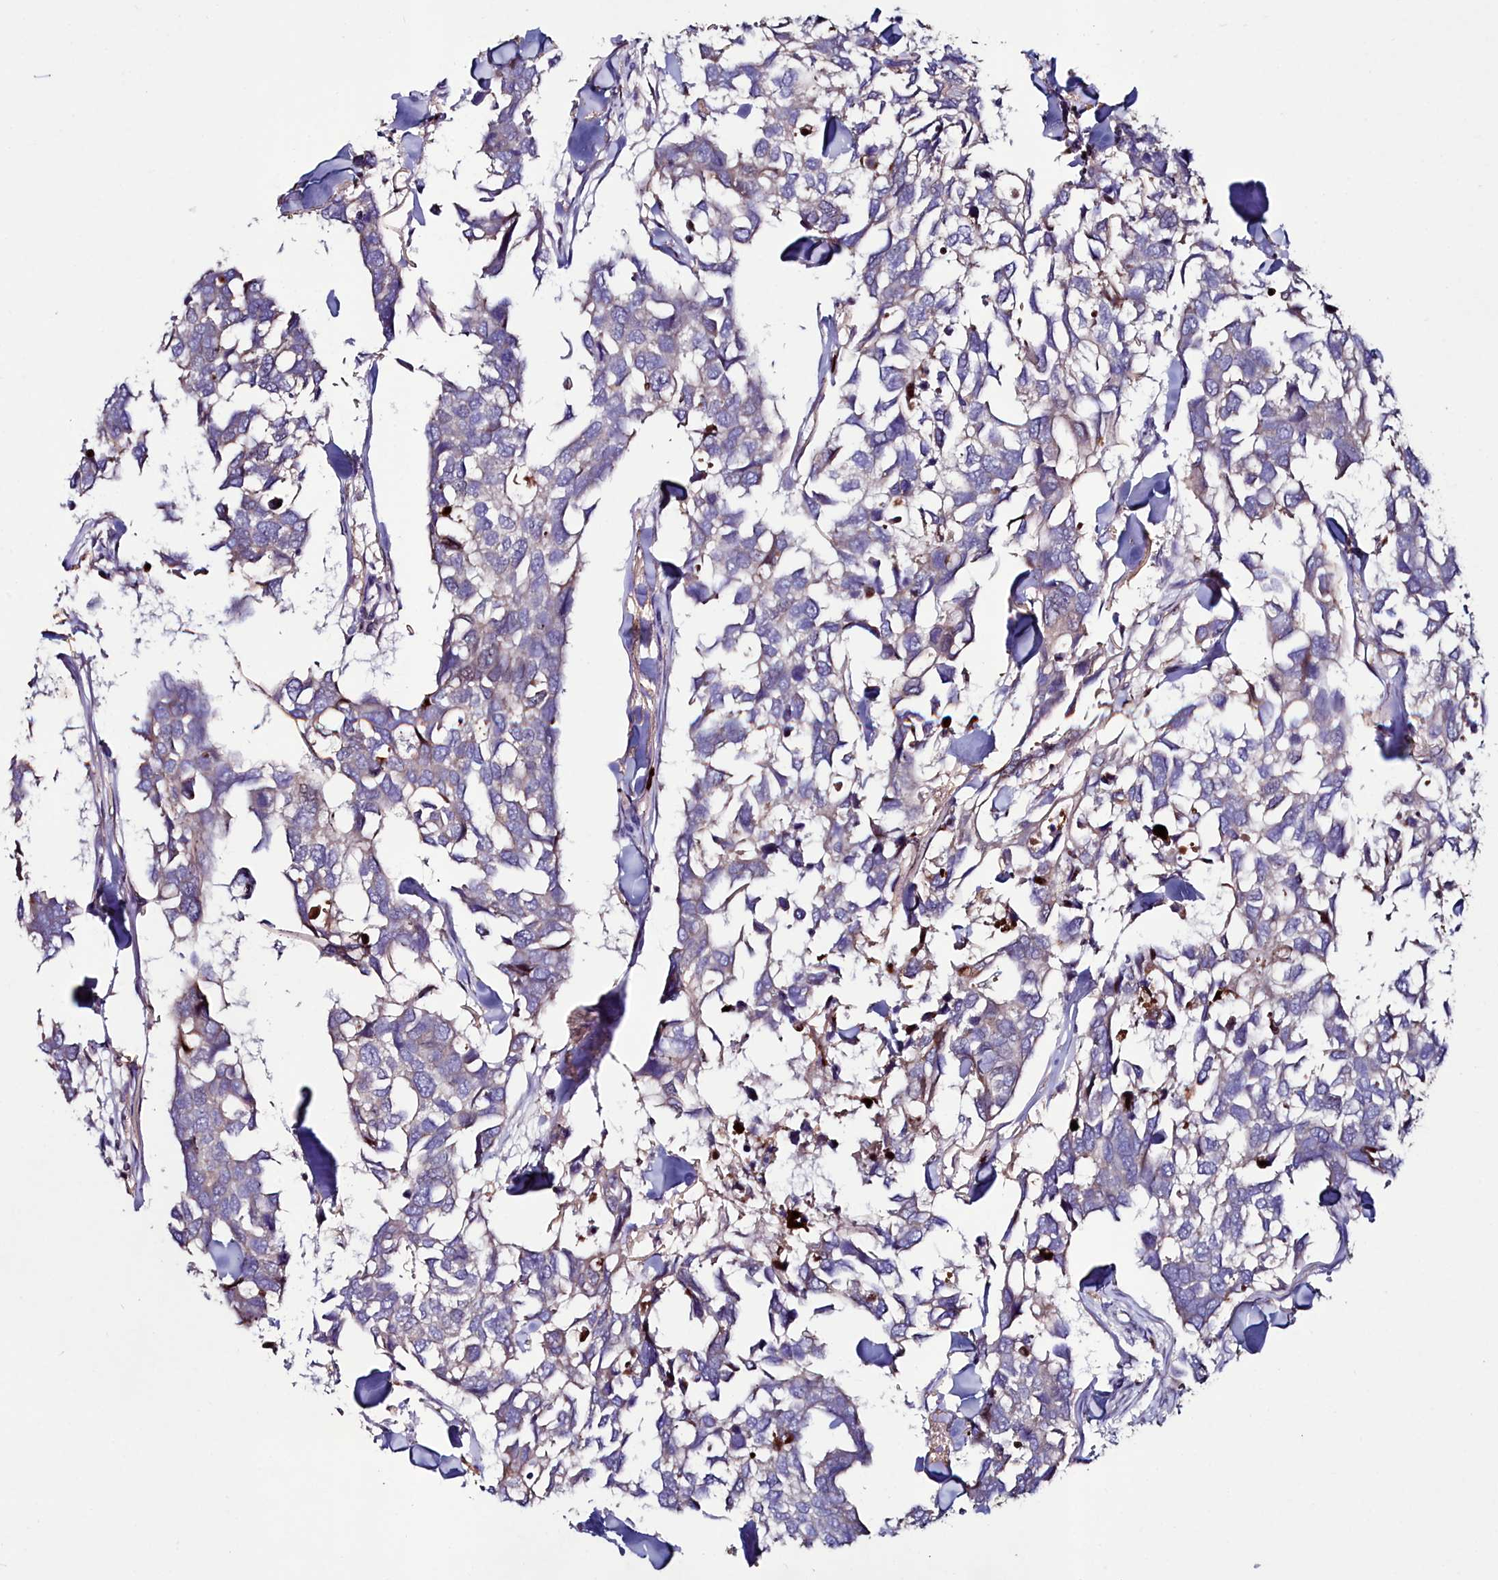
{"staining": {"intensity": "negative", "quantity": "none", "location": "none"}, "tissue": "breast cancer", "cell_type": "Tumor cells", "image_type": "cancer", "snomed": [{"axis": "morphology", "description": "Duct carcinoma"}, {"axis": "topography", "description": "Breast"}], "caption": "Breast cancer (infiltrating ductal carcinoma) was stained to show a protein in brown. There is no significant positivity in tumor cells. Nuclei are stained in blue.", "gene": "AMBRA1", "patient": {"sex": "female", "age": 83}}